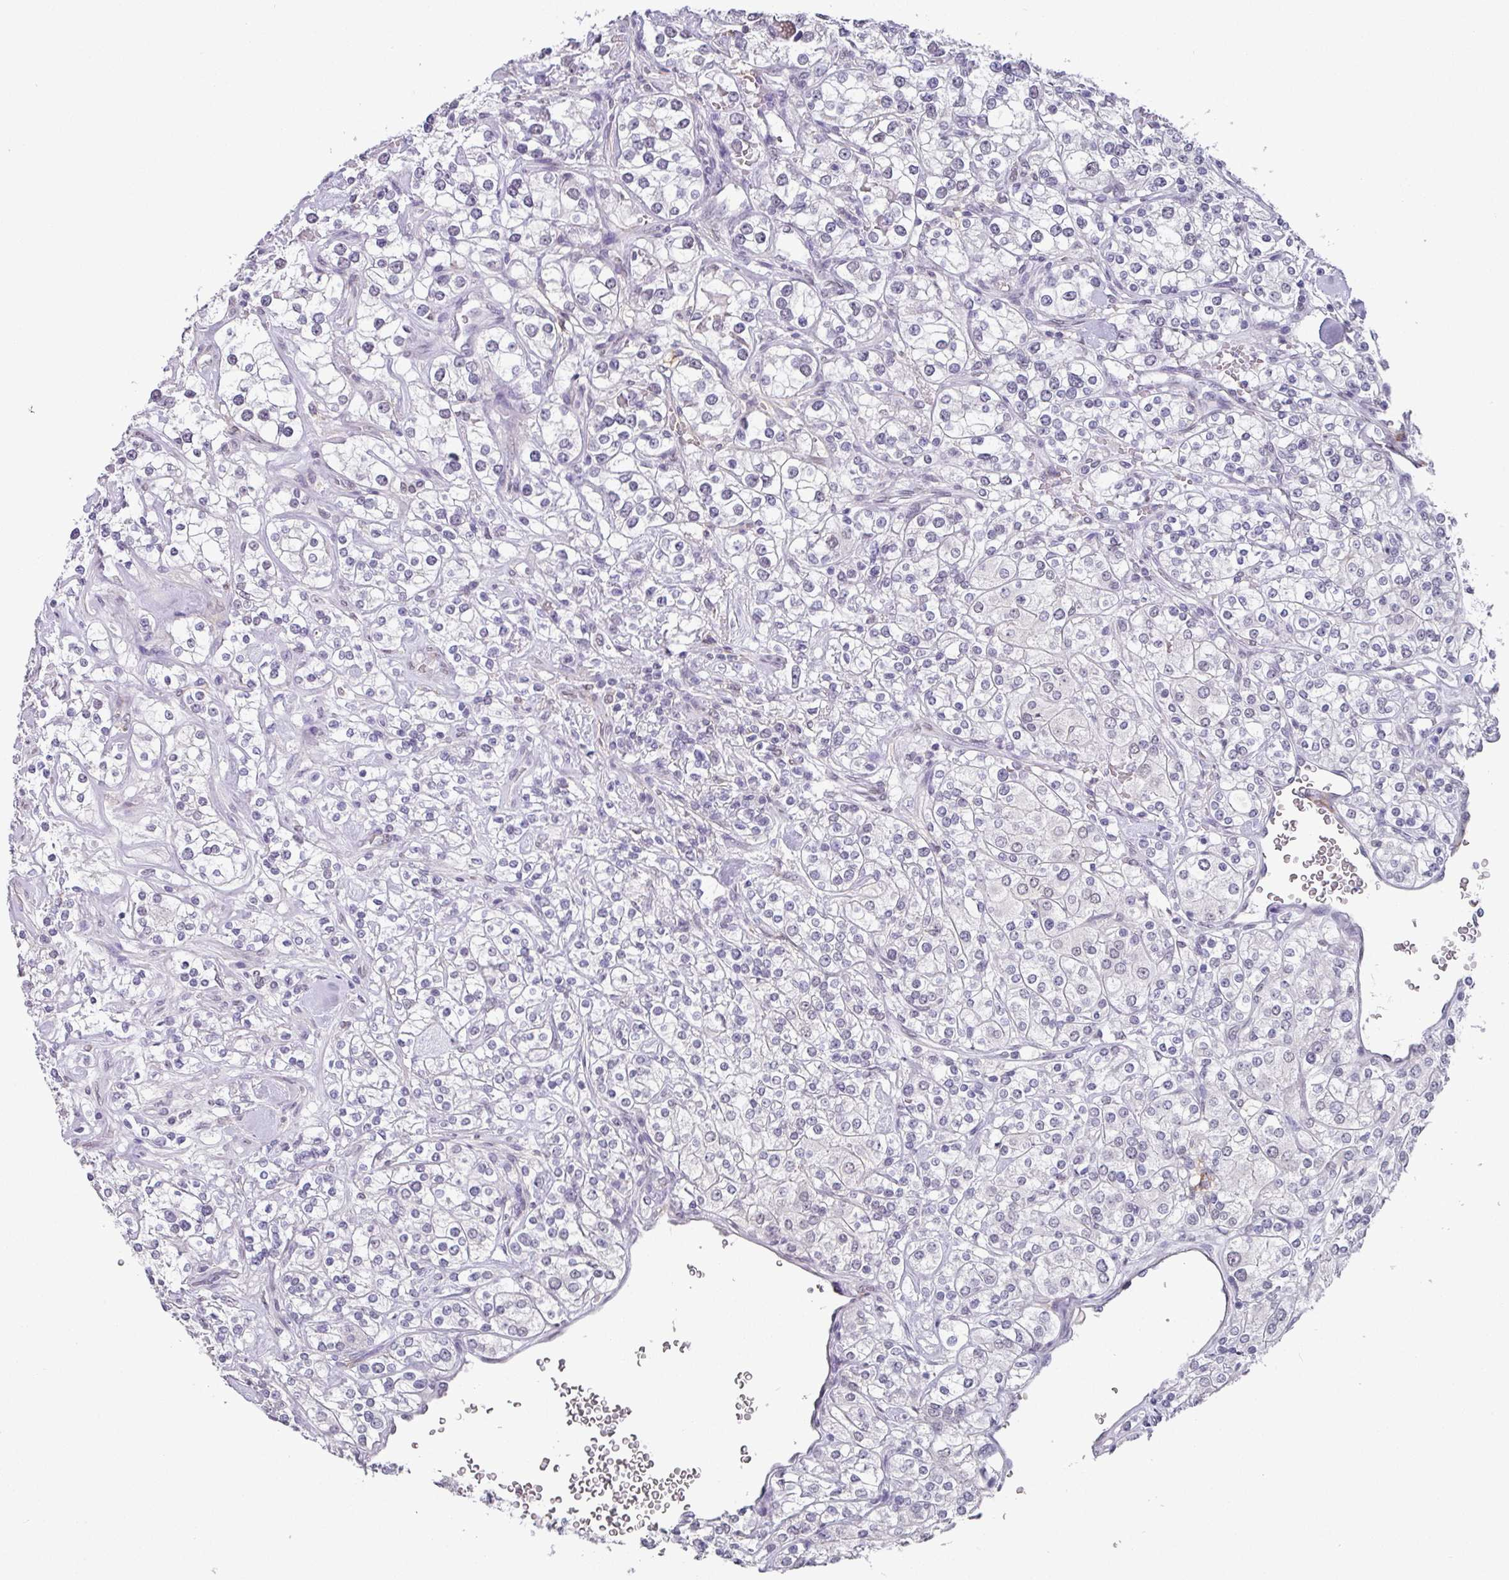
{"staining": {"intensity": "negative", "quantity": "none", "location": "none"}, "tissue": "renal cancer", "cell_type": "Tumor cells", "image_type": "cancer", "snomed": [{"axis": "morphology", "description": "Adenocarcinoma, NOS"}, {"axis": "topography", "description": "Kidney"}], "caption": "A high-resolution histopathology image shows immunohistochemistry (IHC) staining of renal cancer (adenocarcinoma), which shows no significant positivity in tumor cells.", "gene": "C1QB", "patient": {"sex": "male", "age": 77}}